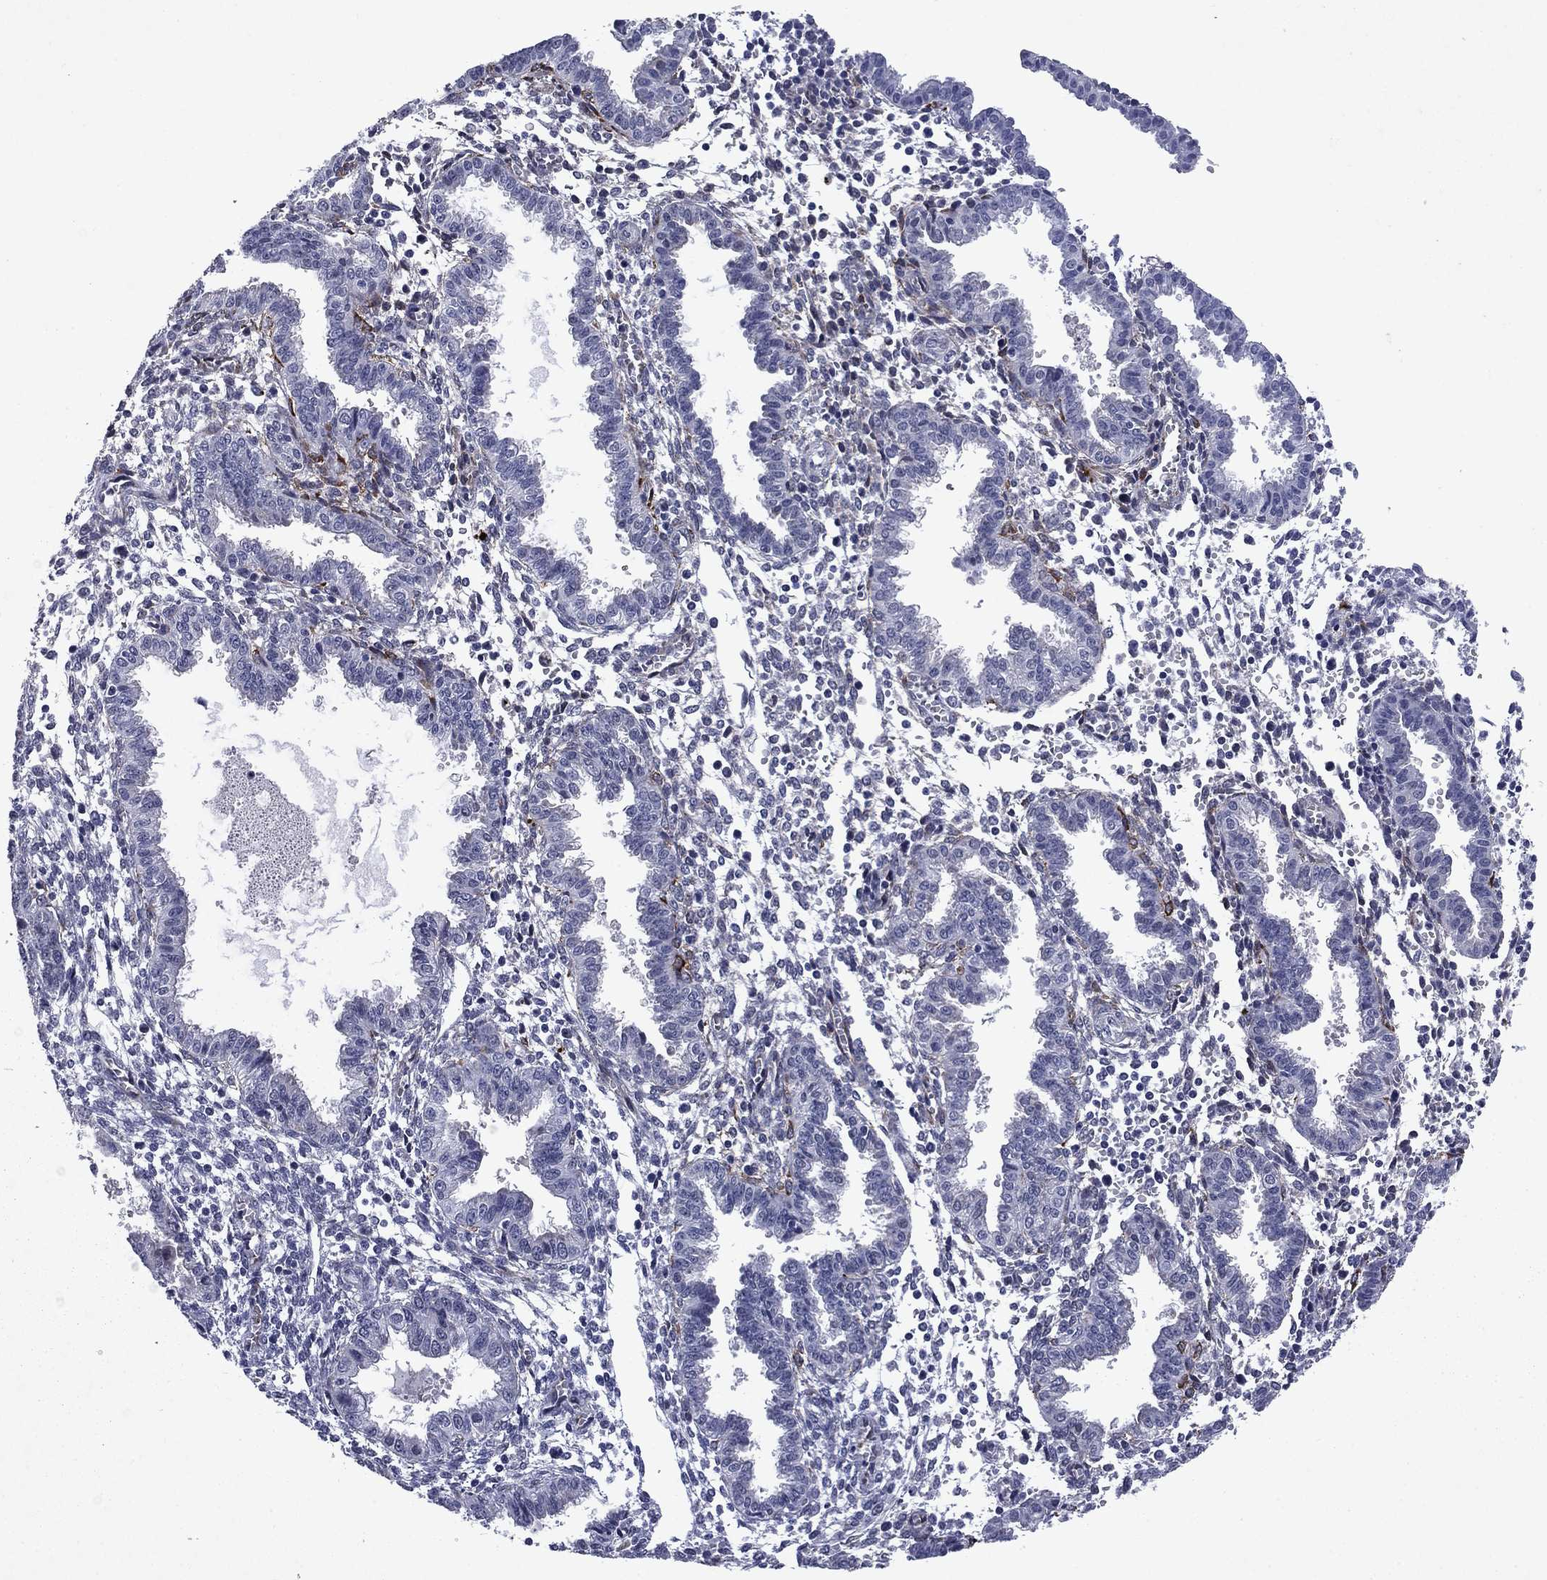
{"staining": {"intensity": "negative", "quantity": "none", "location": "none"}, "tissue": "endometrium", "cell_type": "Cells in endometrial stroma", "image_type": "normal", "snomed": [{"axis": "morphology", "description": "Normal tissue, NOS"}, {"axis": "topography", "description": "Endometrium"}], "caption": "This is an immunohistochemistry image of normal human endometrium. There is no expression in cells in endometrial stroma.", "gene": "ECM1", "patient": {"sex": "female", "age": 37}}